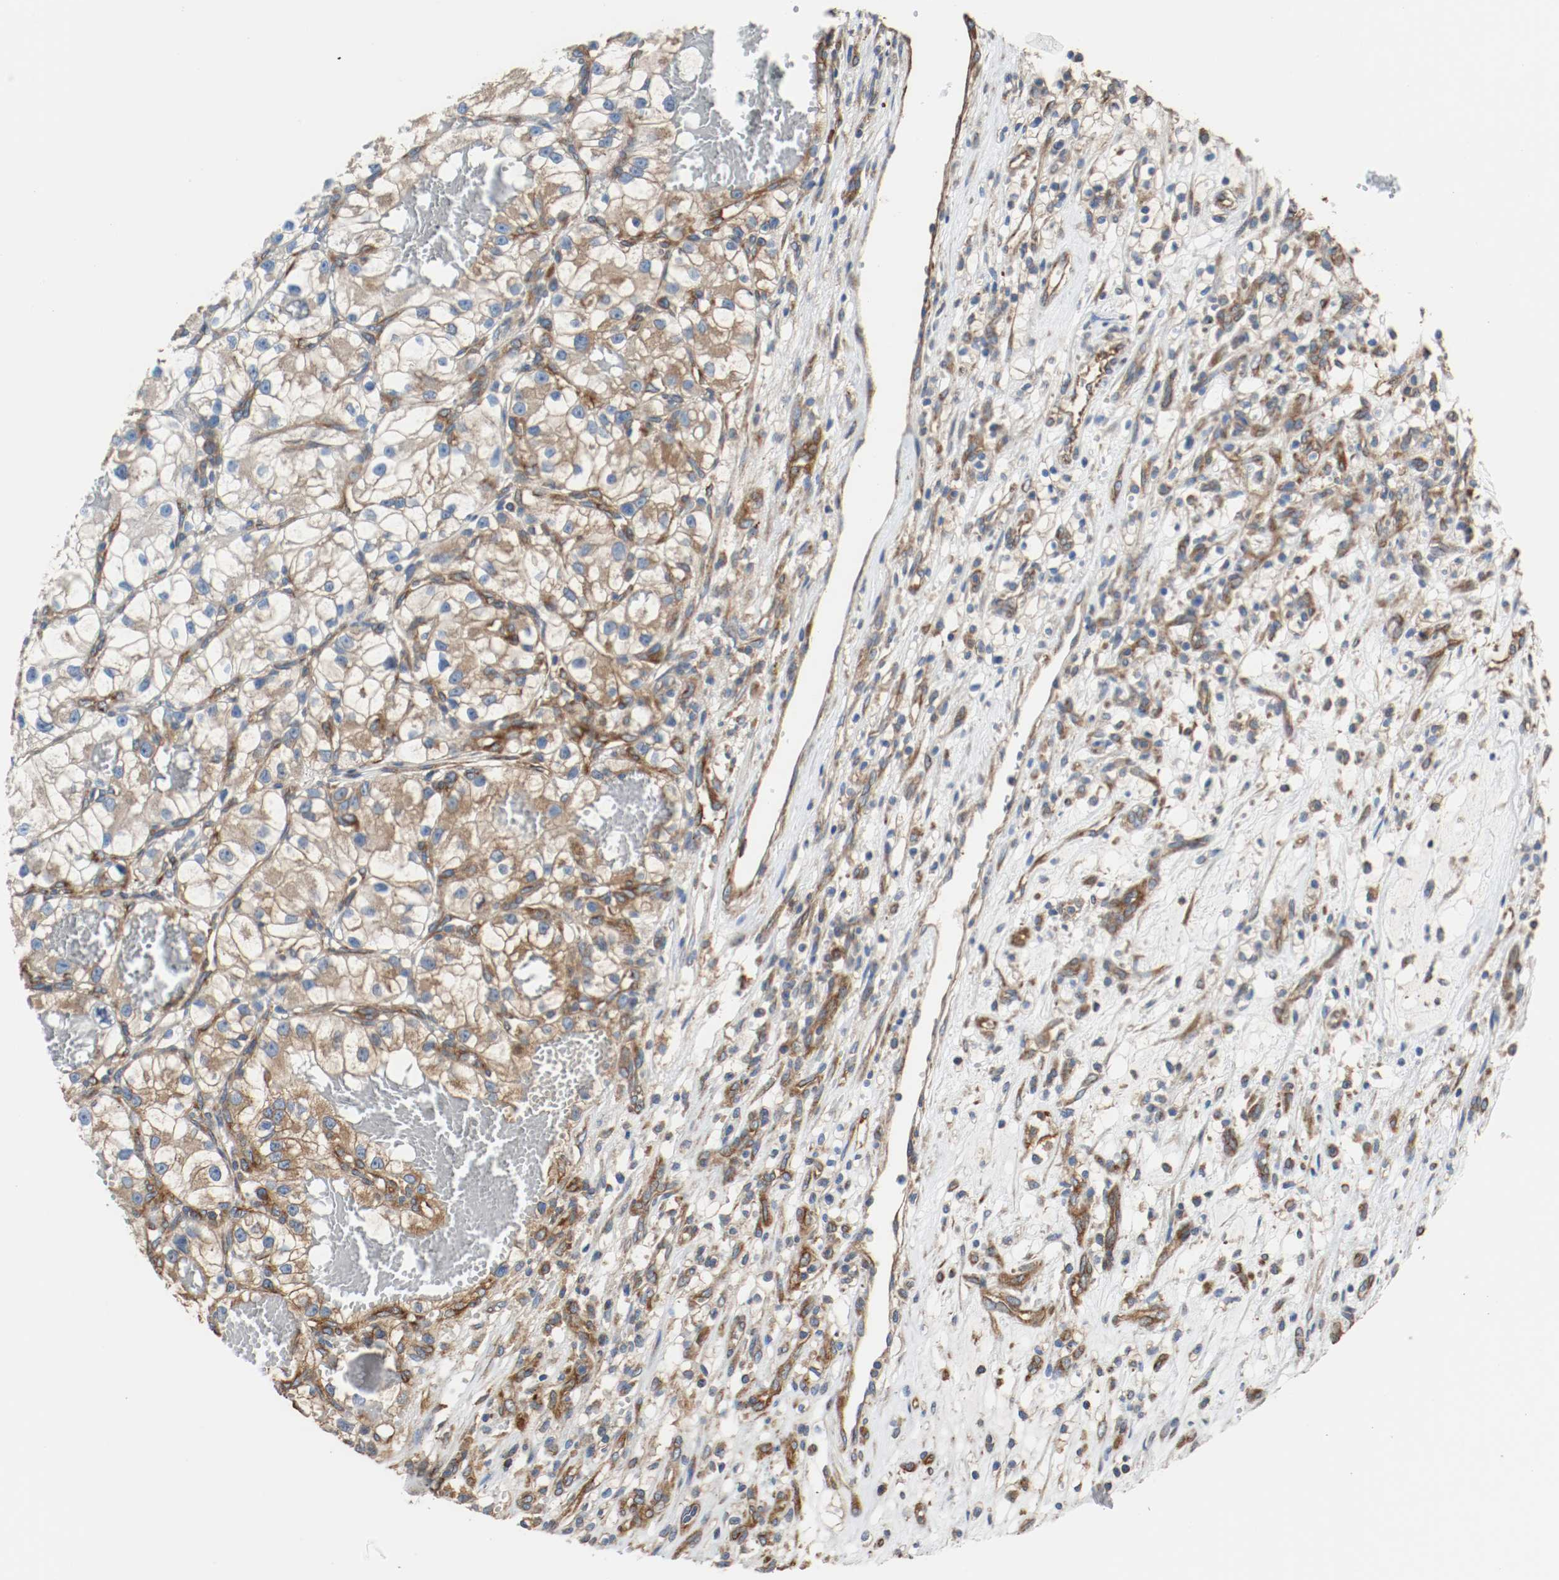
{"staining": {"intensity": "moderate", "quantity": "25%-75%", "location": "cytoplasmic/membranous"}, "tissue": "renal cancer", "cell_type": "Tumor cells", "image_type": "cancer", "snomed": [{"axis": "morphology", "description": "Adenocarcinoma, NOS"}, {"axis": "topography", "description": "Kidney"}], "caption": "Immunohistochemistry (DAB (3,3'-diaminobenzidine)) staining of human renal cancer (adenocarcinoma) exhibits moderate cytoplasmic/membranous protein positivity in approximately 25%-75% of tumor cells.", "gene": "TUBA3D", "patient": {"sex": "female", "age": 57}}